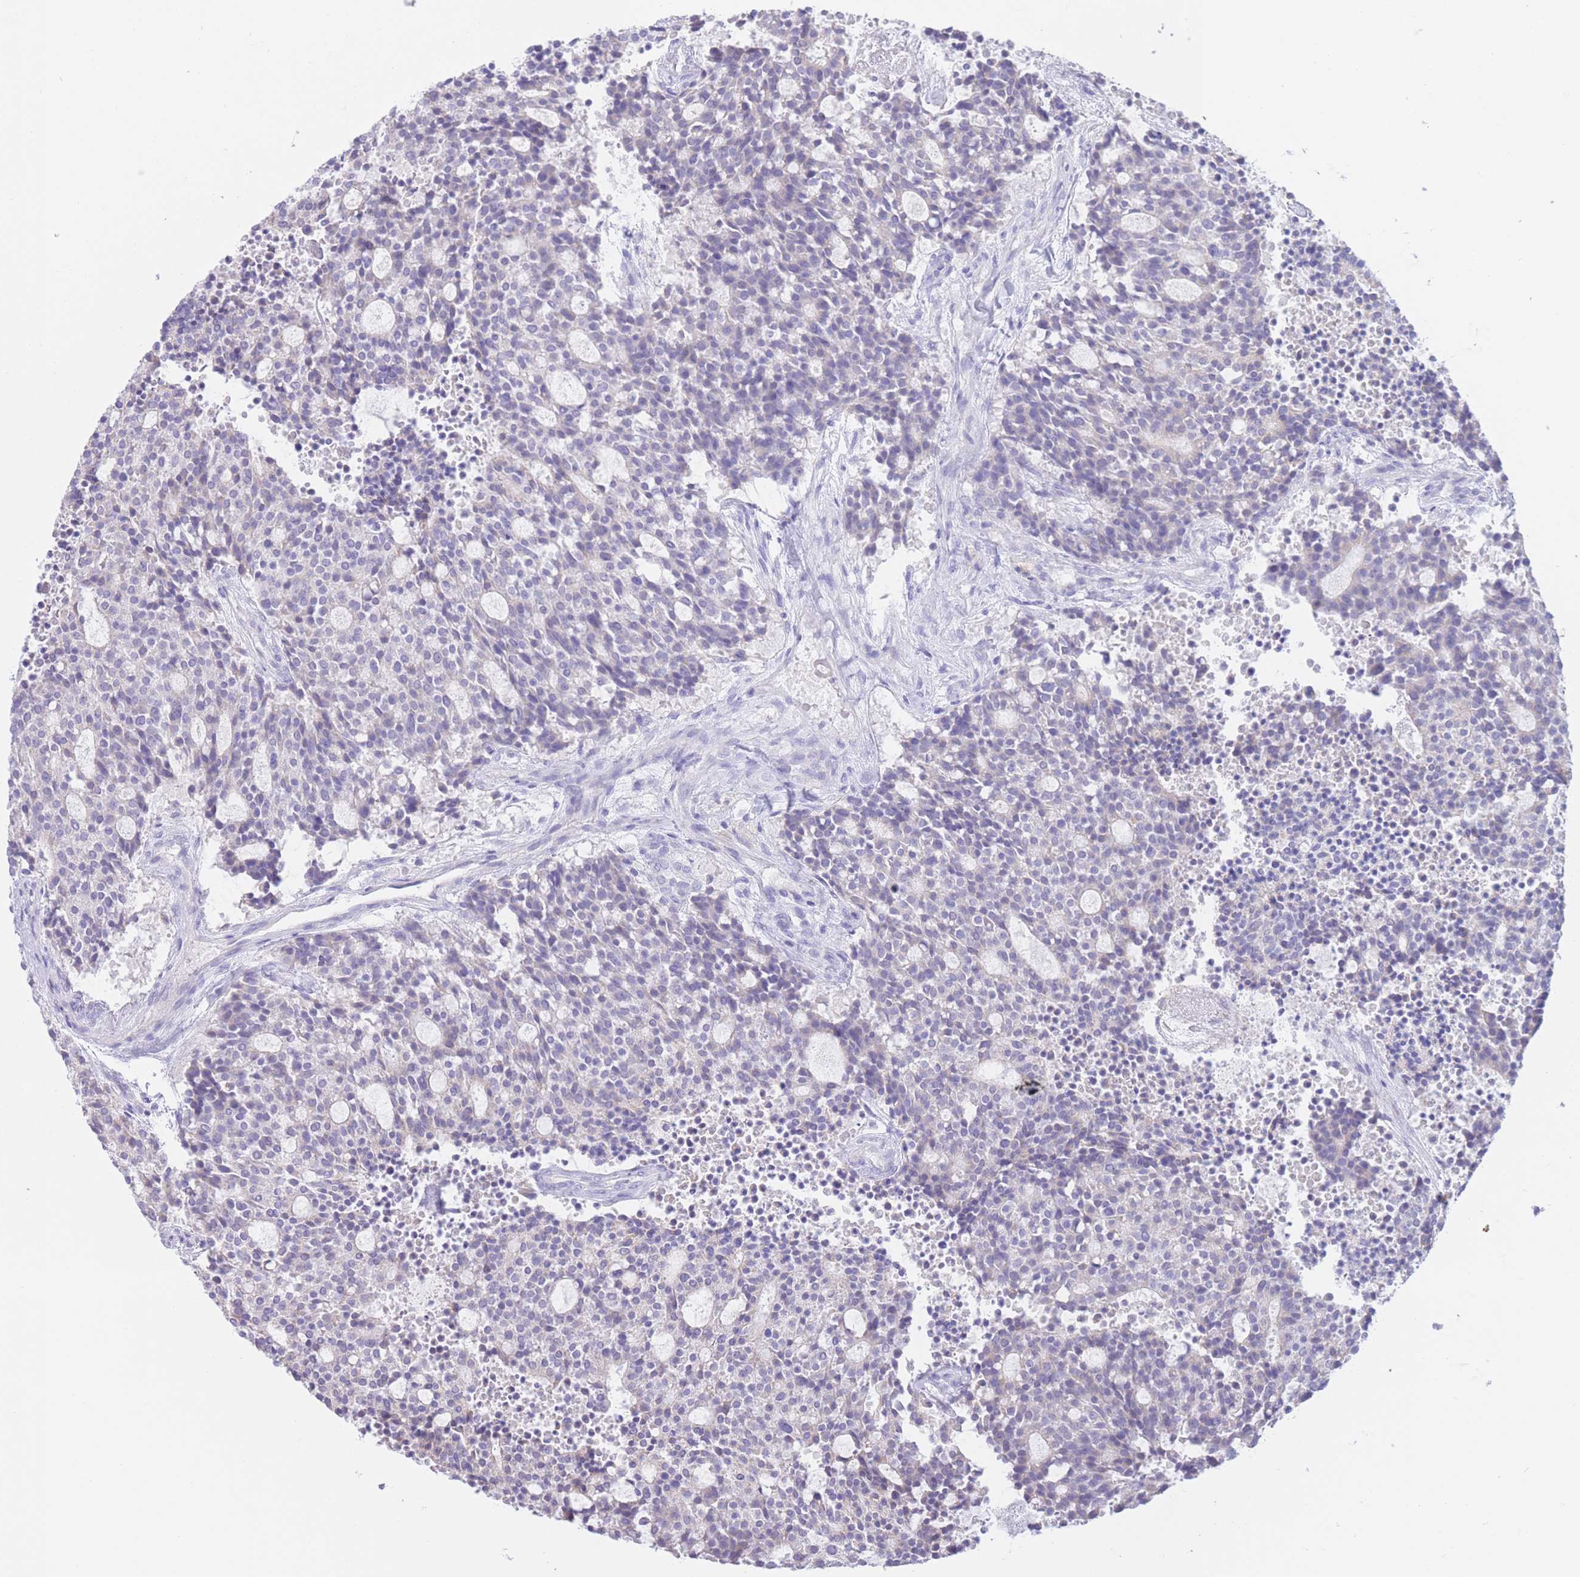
{"staining": {"intensity": "negative", "quantity": "none", "location": "none"}, "tissue": "carcinoid", "cell_type": "Tumor cells", "image_type": "cancer", "snomed": [{"axis": "morphology", "description": "Carcinoid, malignant, NOS"}, {"axis": "topography", "description": "Pancreas"}], "caption": "Micrograph shows no significant protein staining in tumor cells of carcinoid. Brightfield microscopy of immunohistochemistry (IHC) stained with DAB (3,3'-diaminobenzidine) (brown) and hematoxylin (blue), captured at high magnification.", "gene": "FAH", "patient": {"sex": "female", "age": 54}}